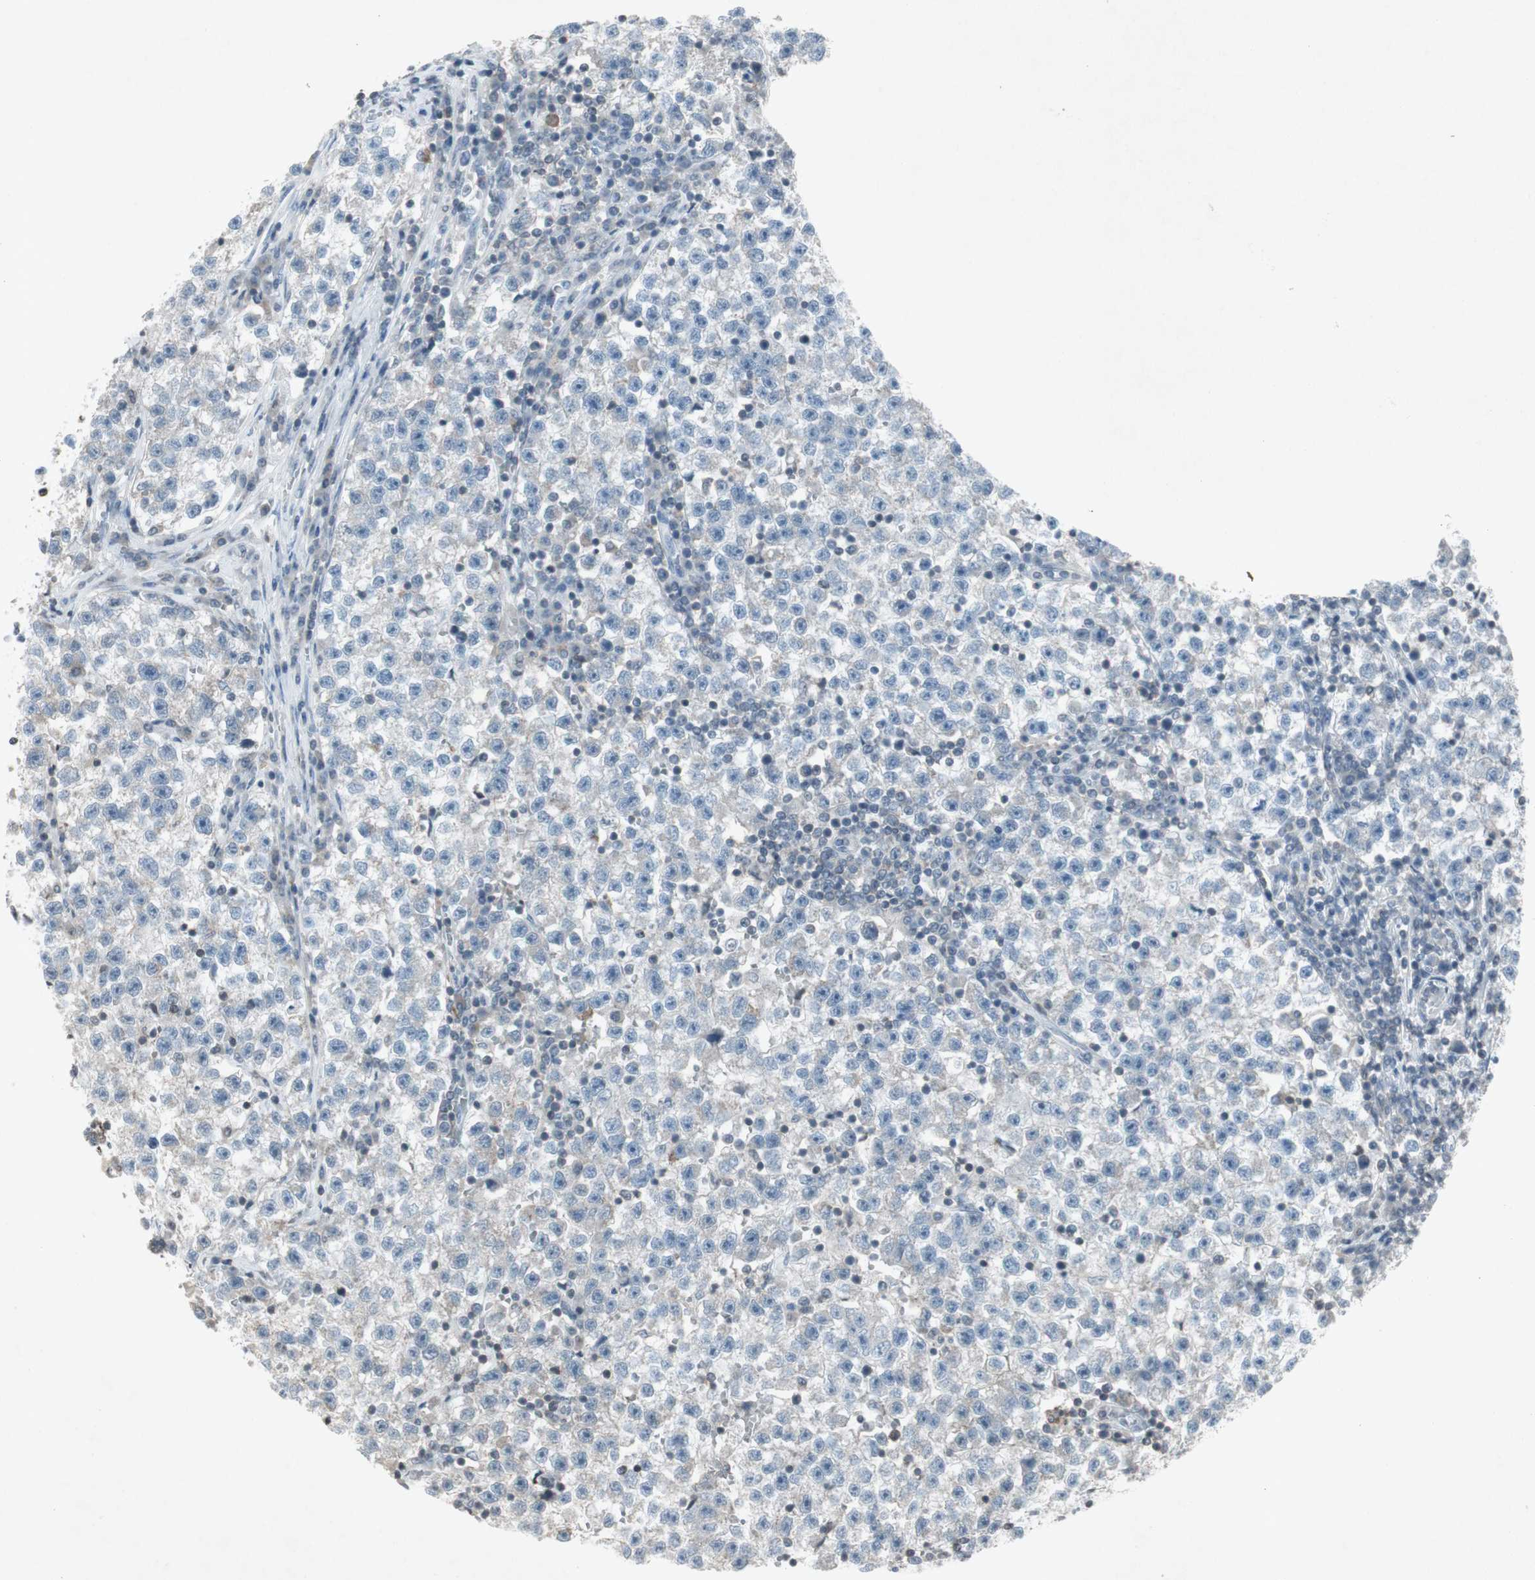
{"staining": {"intensity": "negative", "quantity": "none", "location": "none"}, "tissue": "testis cancer", "cell_type": "Tumor cells", "image_type": "cancer", "snomed": [{"axis": "morphology", "description": "Seminoma, NOS"}, {"axis": "topography", "description": "Testis"}], "caption": "Immunohistochemistry image of human seminoma (testis) stained for a protein (brown), which displays no positivity in tumor cells.", "gene": "ARG2", "patient": {"sex": "male", "age": 22}}